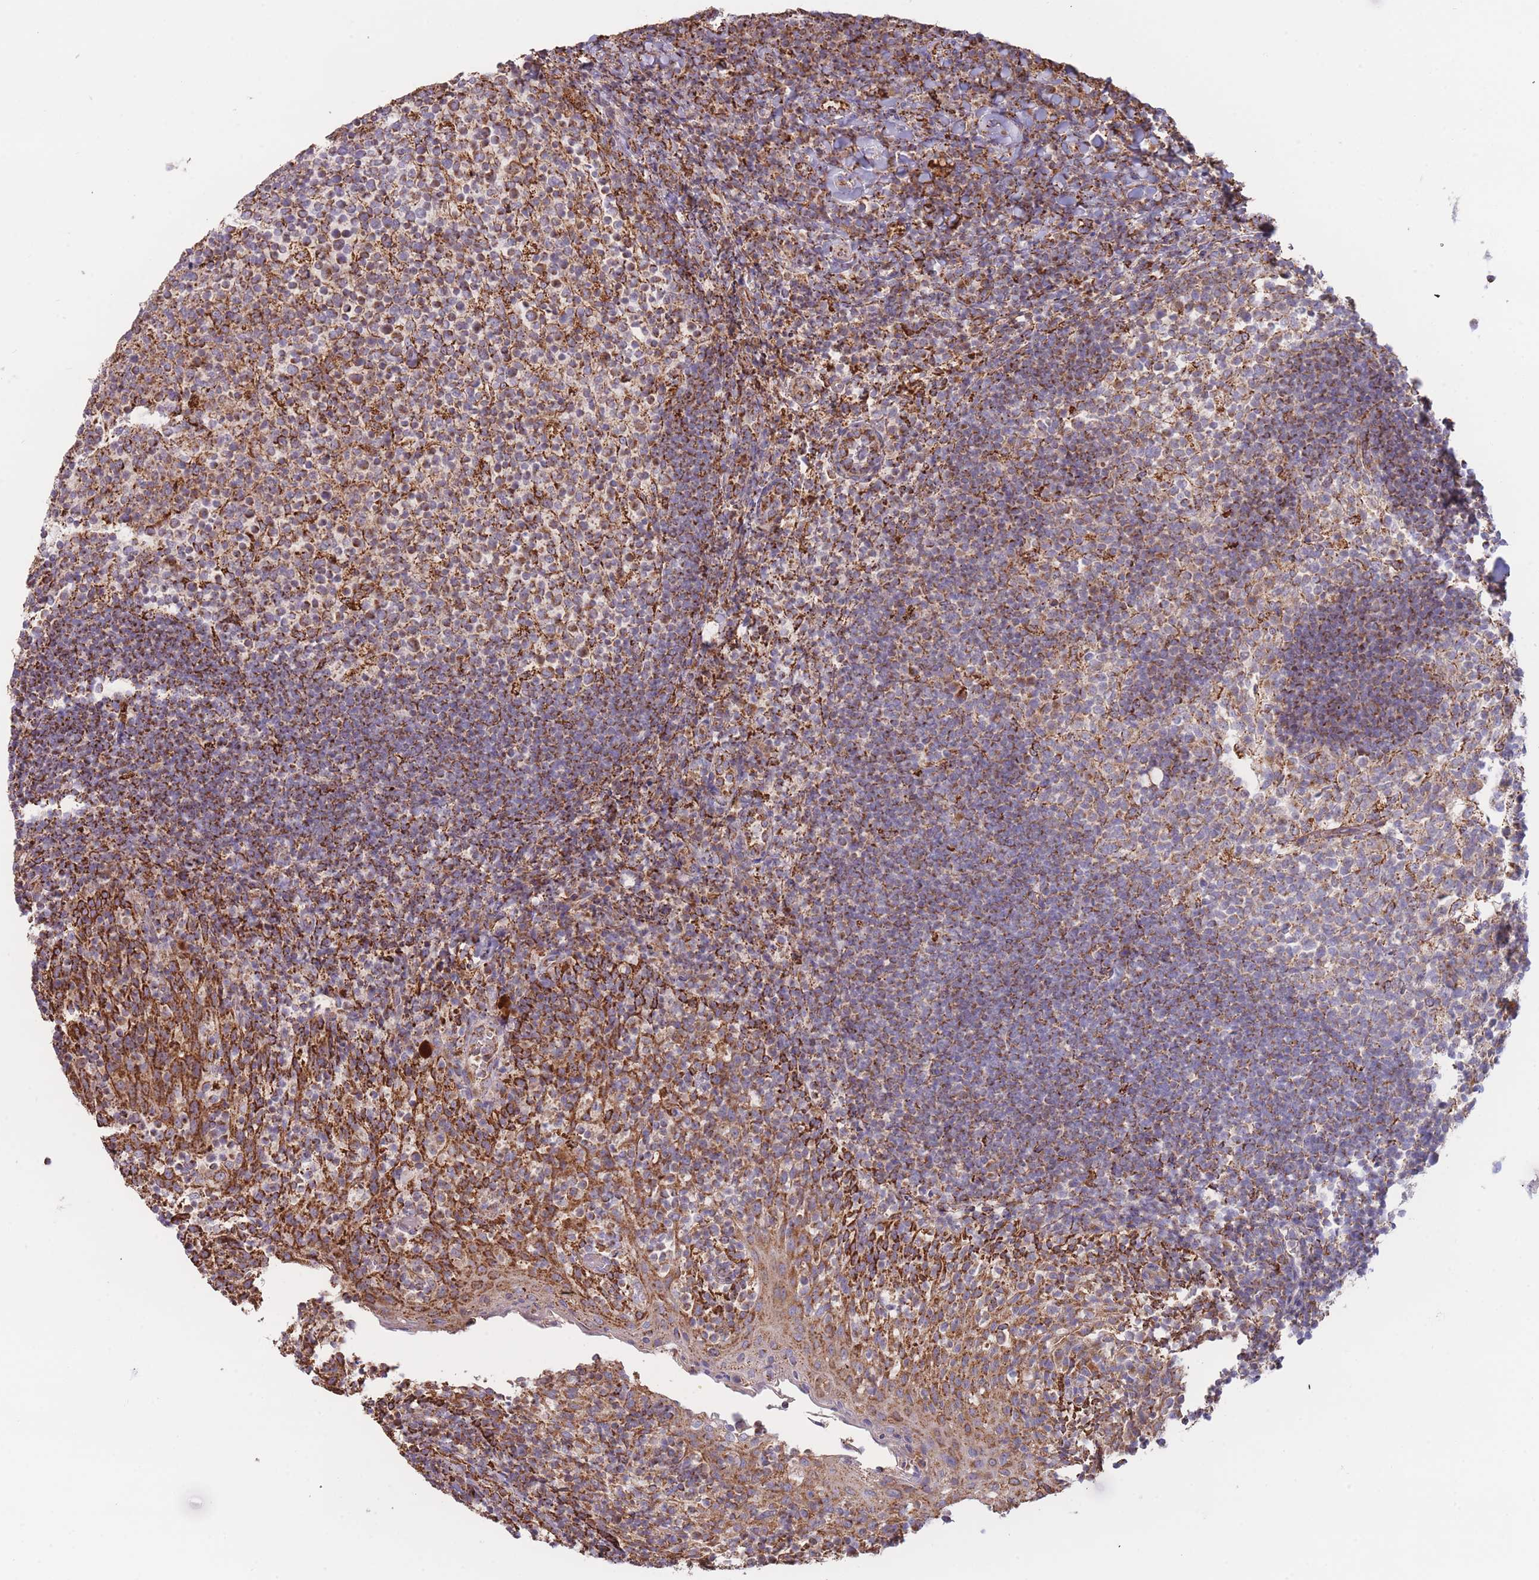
{"staining": {"intensity": "moderate", "quantity": ">75%", "location": "cytoplasmic/membranous"}, "tissue": "tonsil", "cell_type": "Germinal center cells", "image_type": "normal", "snomed": [{"axis": "morphology", "description": "Normal tissue, NOS"}, {"axis": "topography", "description": "Tonsil"}], "caption": "Immunohistochemical staining of unremarkable human tonsil reveals >75% levels of moderate cytoplasmic/membranous protein positivity in approximately >75% of germinal center cells. Immunohistochemistry stains the protein in brown and the nuclei are stained blue.", "gene": "MRPL17", "patient": {"sex": "female", "age": 10}}